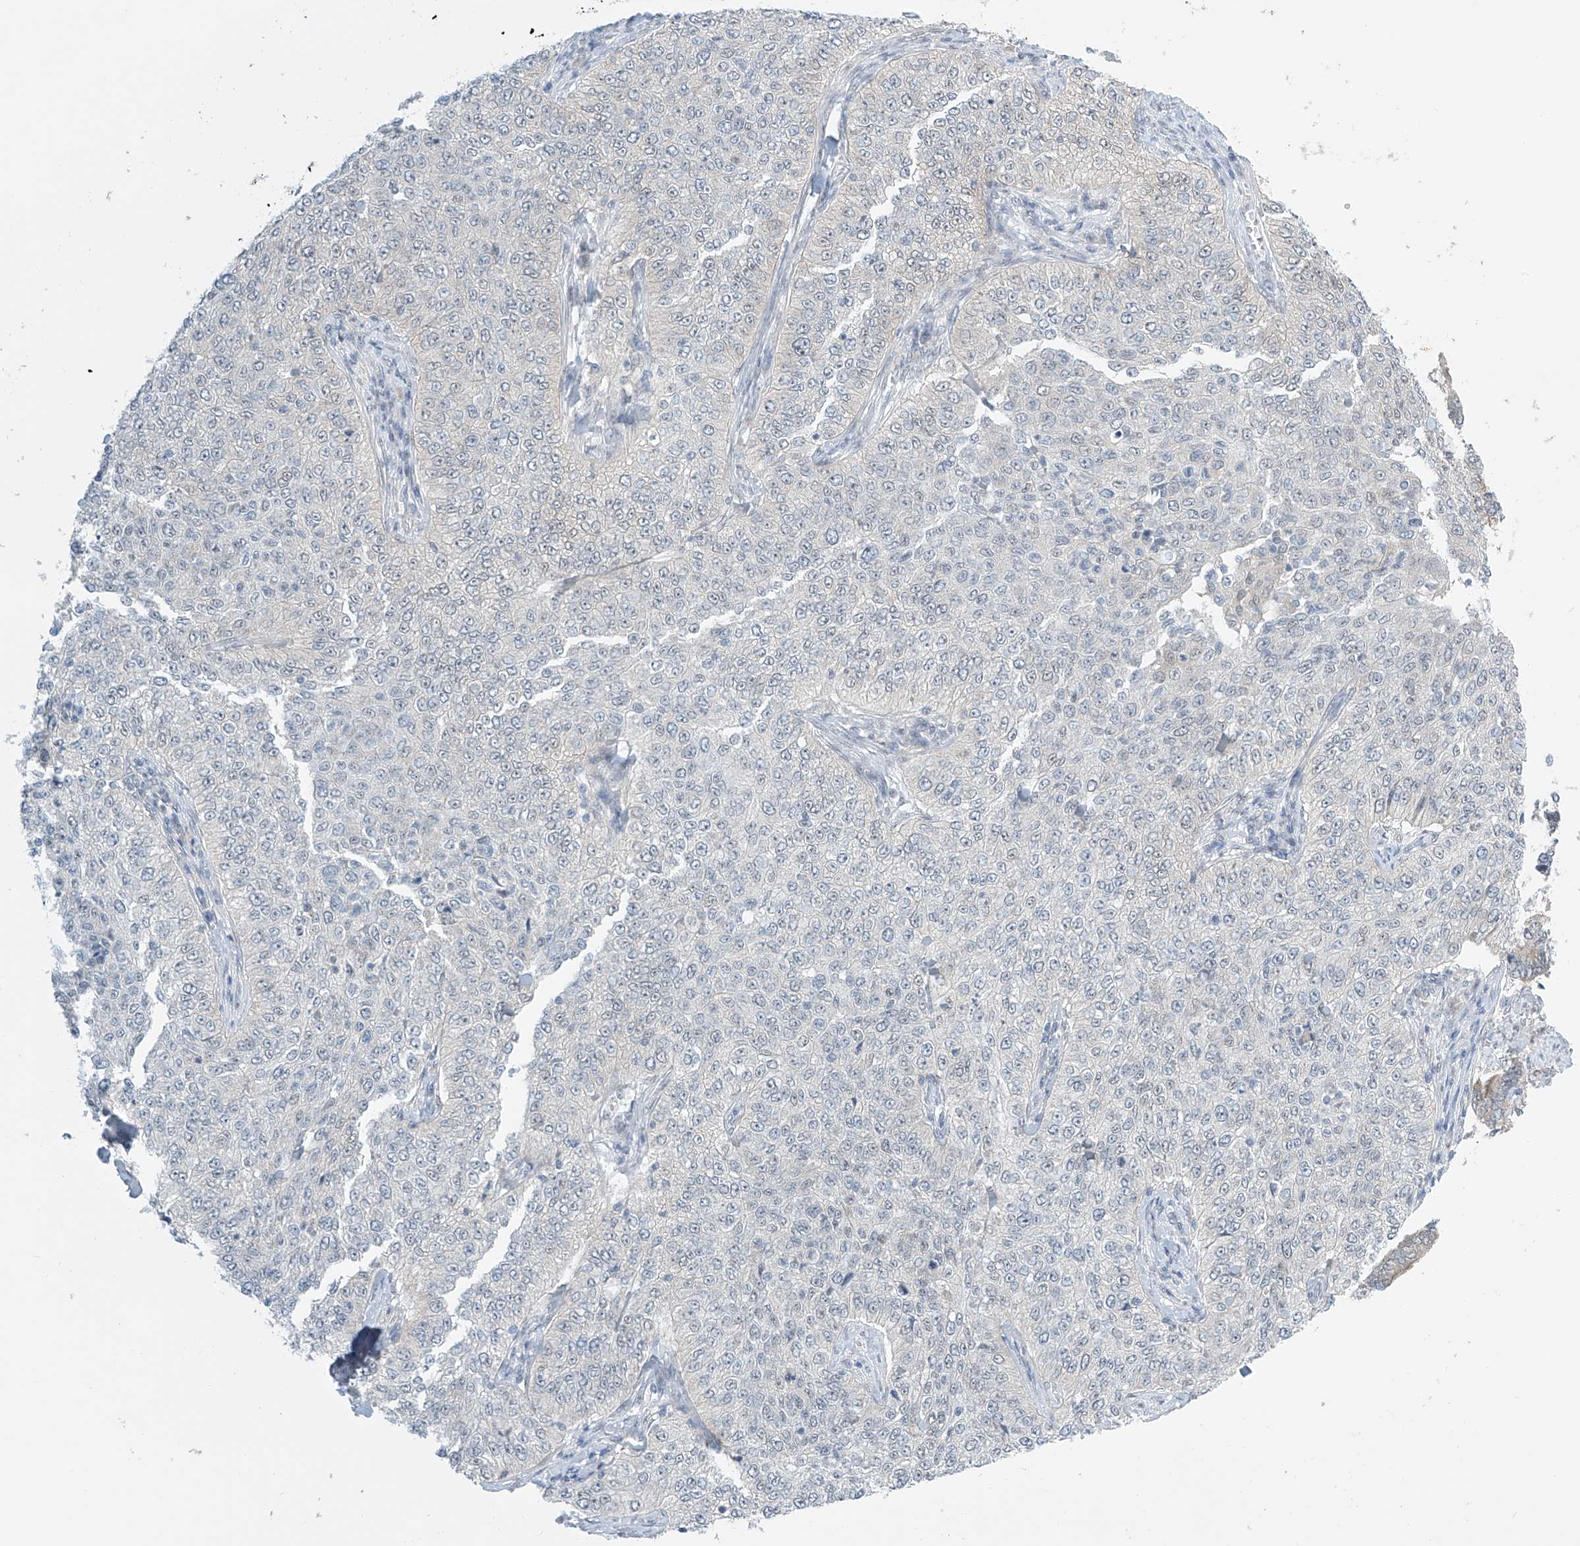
{"staining": {"intensity": "negative", "quantity": "none", "location": "none"}, "tissue": "cervical cancer", "cell_type": "Tumor cells", "image_type": "cancer", "snomed": [{"axis": "morphology", "description": "Squamous cell carcinoma, NOS"}, {"axis": "topography", "description": "Cervix"}], "caption": "Cervical cancer (squamous cell carcinoma) was stained to show a protein in brown. There is no significant positivity in tumor cells.", "gene": "APLF", "patient": {"sex": "female", "age": 35}}